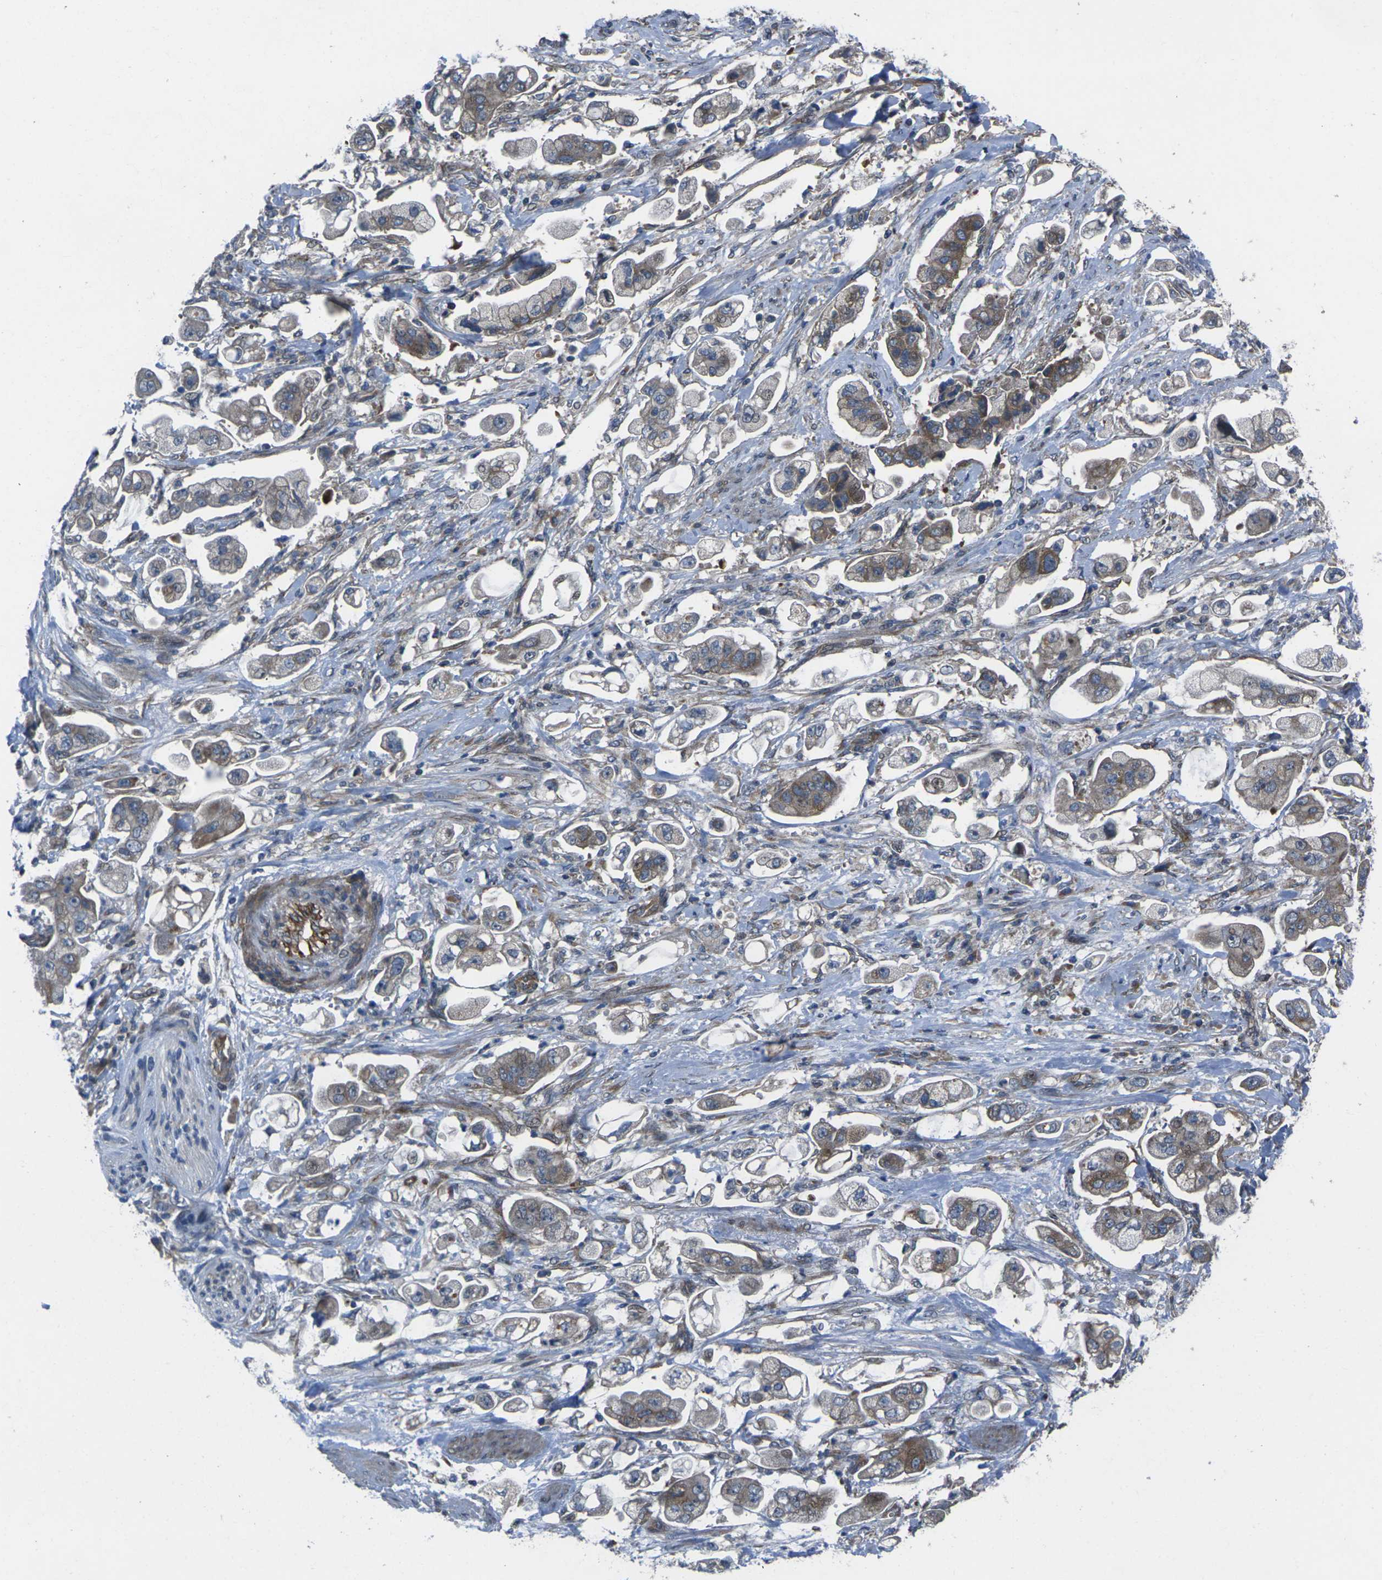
{"staining": {"intensity": "moderate", "quantity": "25%-75%", "location": "cytoplasmic/membranous"}, "tissue": "stomach cancer", "cell_type": "Tumor cells", "image_type": "cancer", "snomed": [{"axis": "morphology", "description": "Adenocarcinoma, NOS"}, {"axis": "topography", "description": "Stomach"}], "caption": "DAB immunohistochemical staining of adenocarcinoma (stomach) exhibits moderate cytoplasmic/membranous protein positivity in approximately 25%-75% of tumor cells.", "gene": "EDNRA", "patient": {"sex": "male", "age": 62}}